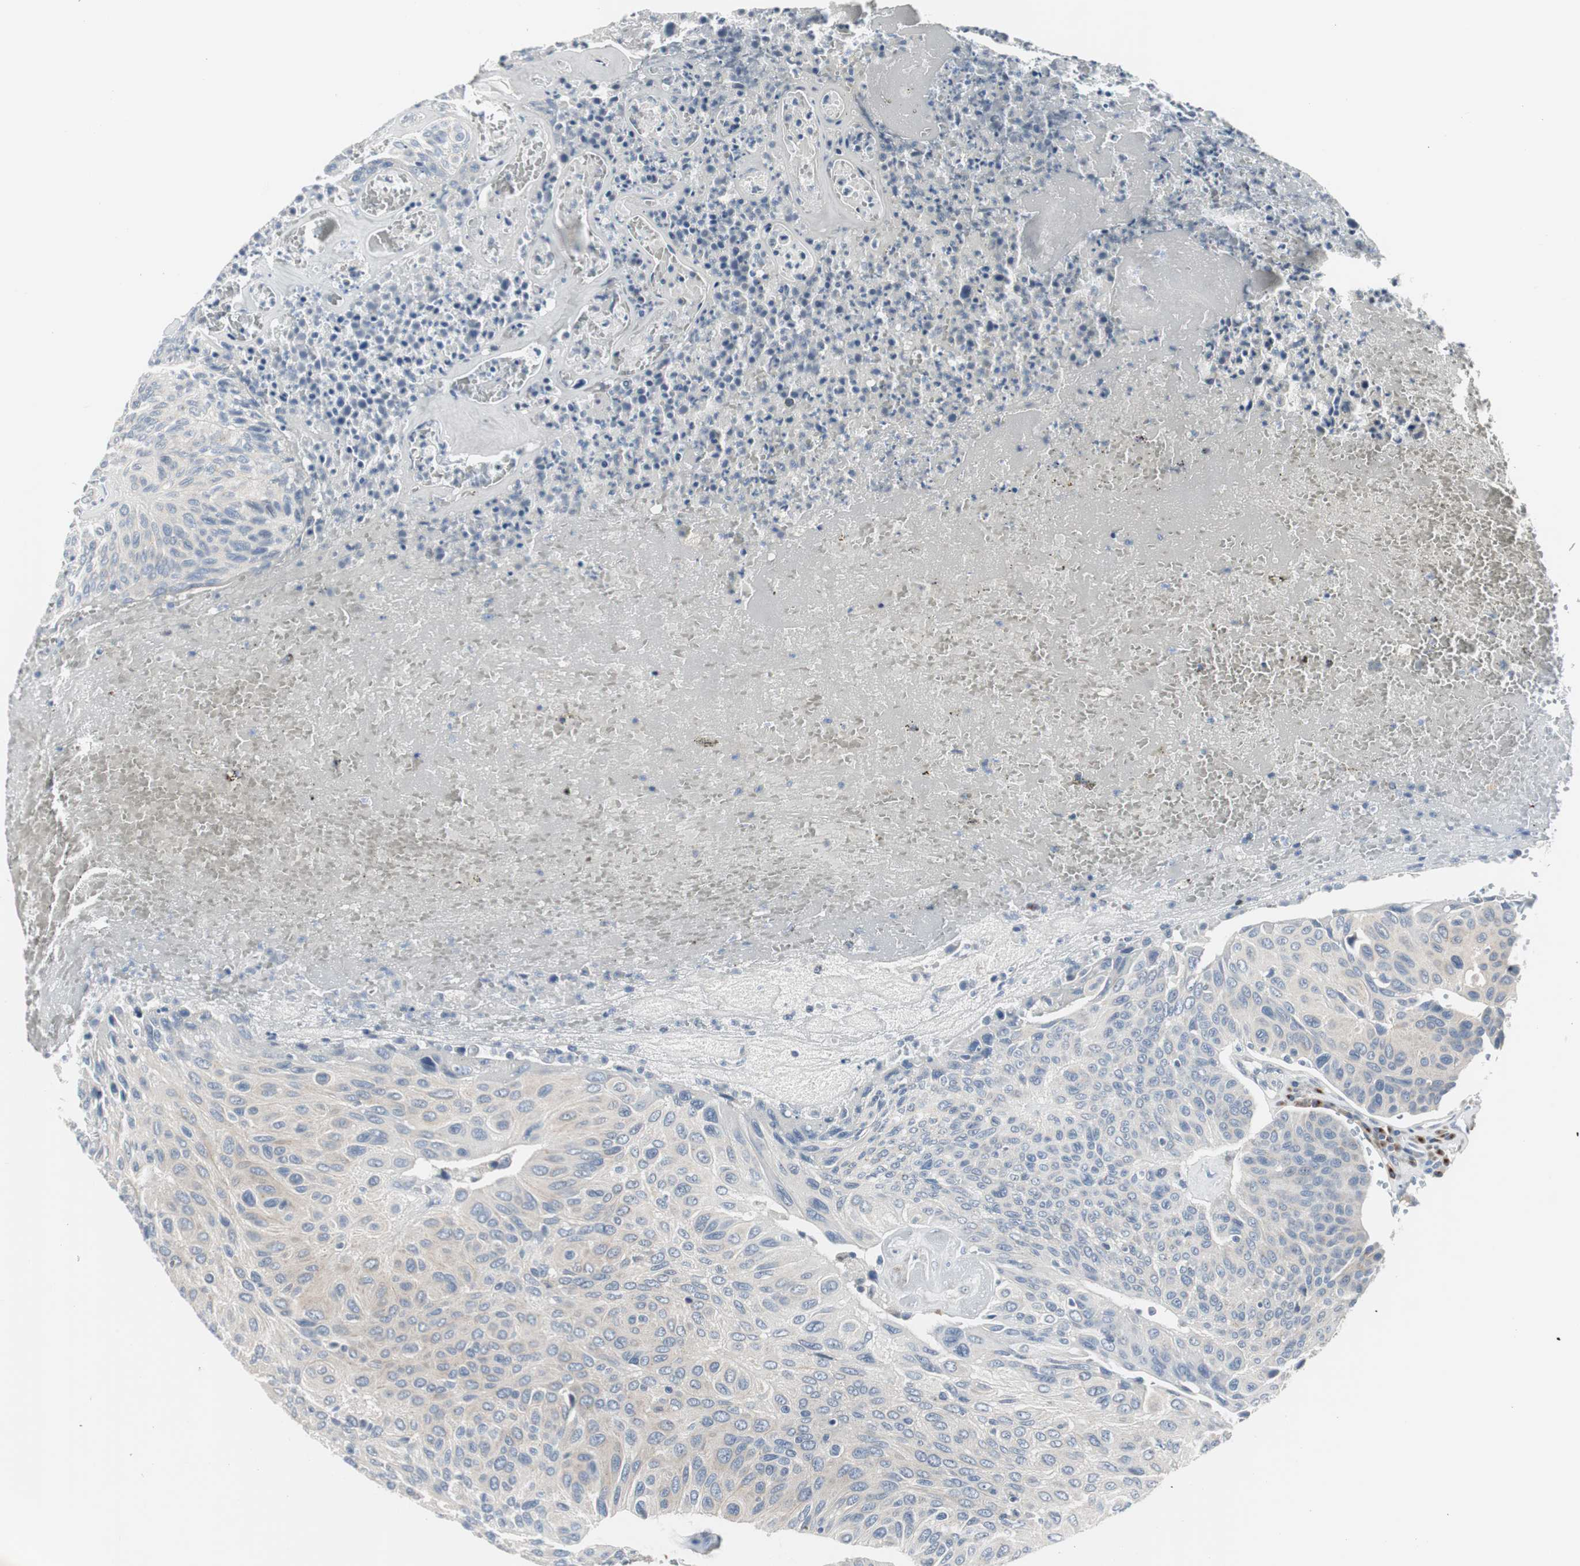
{"staining": {"intensity": "weak", "quantity": "<25%", "location": "cytoplasmic/membranous"}, "tissue": "urothelial cancer", "cell_type": "Tumor cells", "image_type": "cancer", "snomed": [{"axis": "morphology", "description": "Urothelial carcinoma, High grade"}, {"axis": "topography", "description": "Urinary bladder"}], "caption": "The histopathology image shows no significant staining in tumor cells of high-grade urothelial carcinoma.", "gene": "SOX30", "patient": {"sex": "male", "age": 66}}